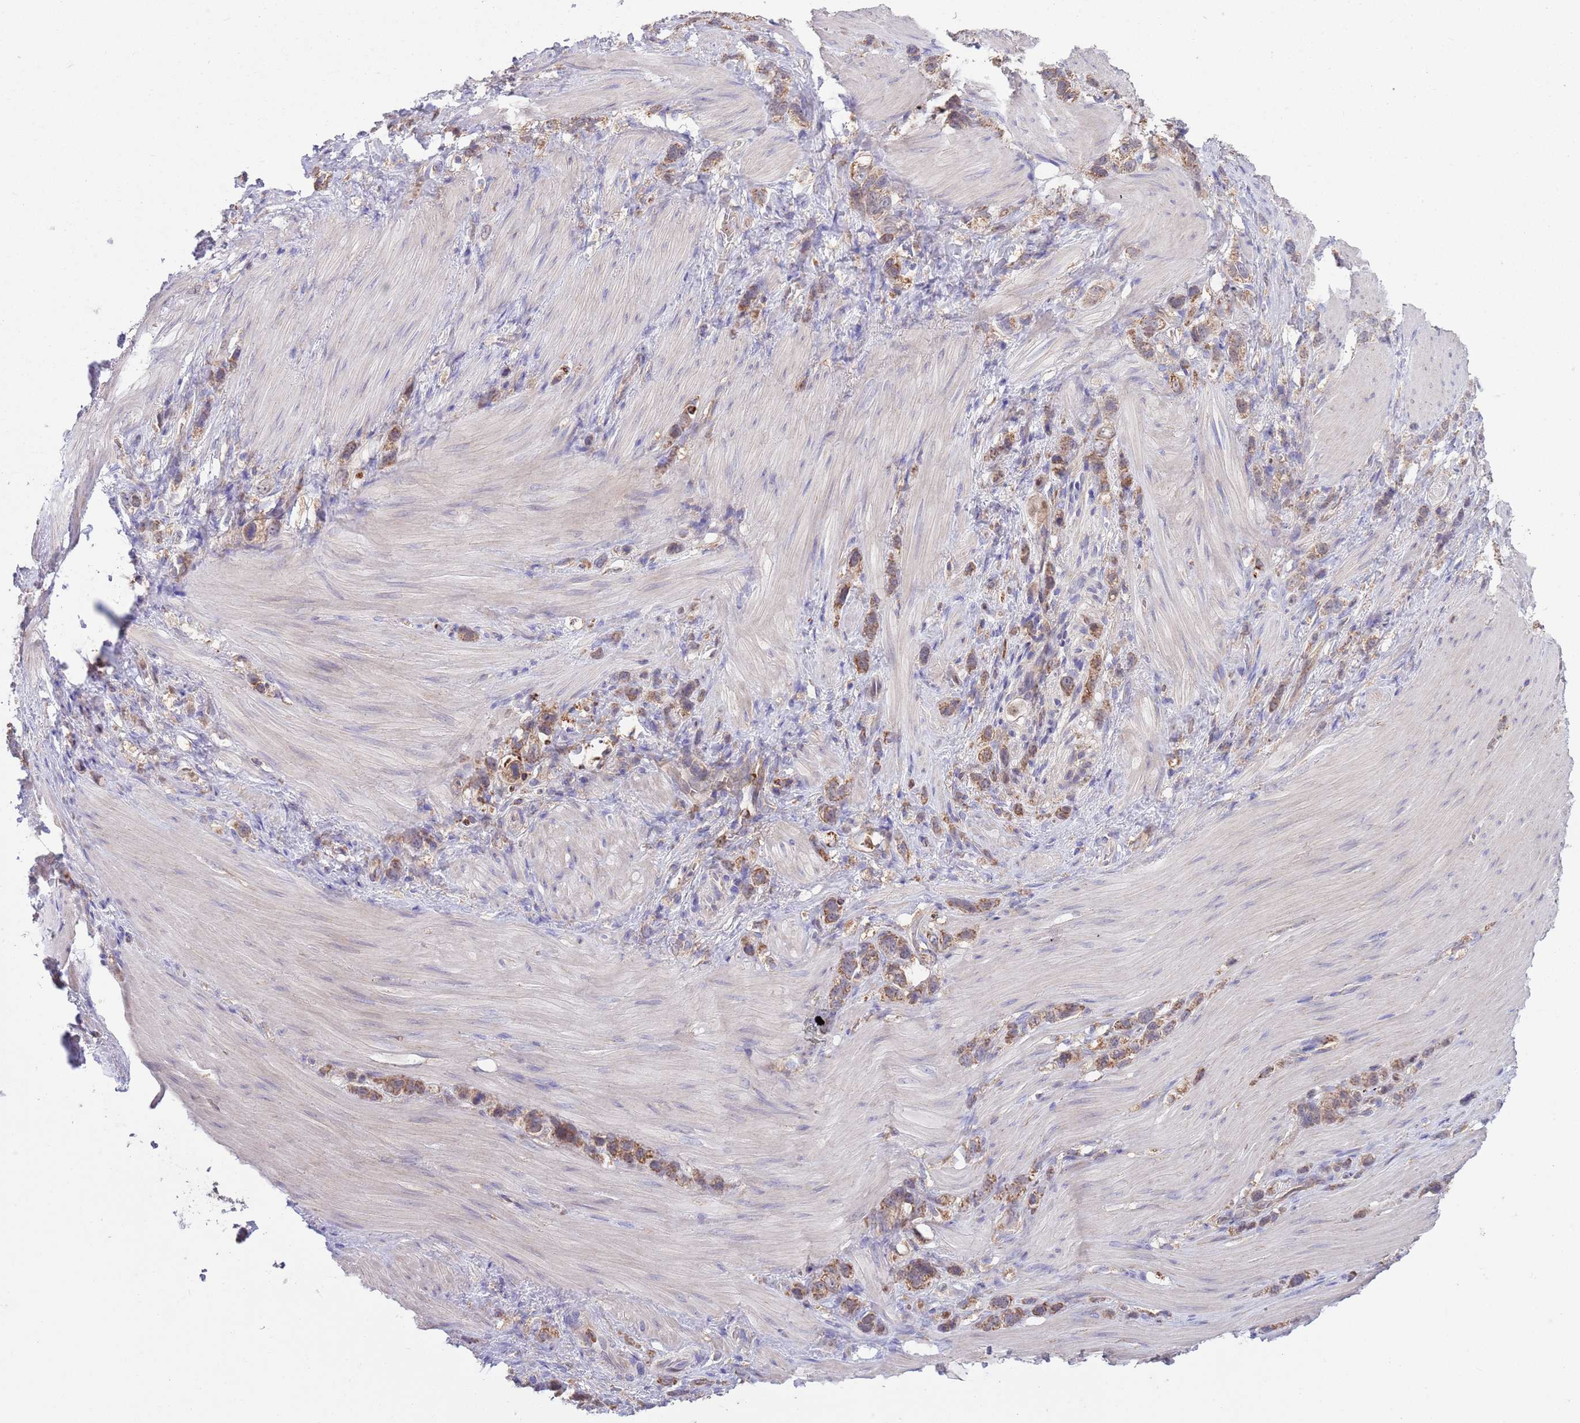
{"staining": {"intensity": "moderate", "quantity": ">75%", "location": "cytoplasmic/membranous"}, "tissue": "stomach cancer", "cell_type": "Tumor cells", "image_type": "cancer", "snomed": [{"axis": "morphology", "description": "Adenocarcinoma, NOS"}, {"axis": "topography", "description": "Stomach"}], "caption": "DAB immunohistochemical staining of human stomach cancer (adenocarcinoma) reveals moderate cytoplasmic/membranous protein staining in about >75% of tumor cells.", "gene": "DDT", "patient": {"sex": "female", "age": 65}}